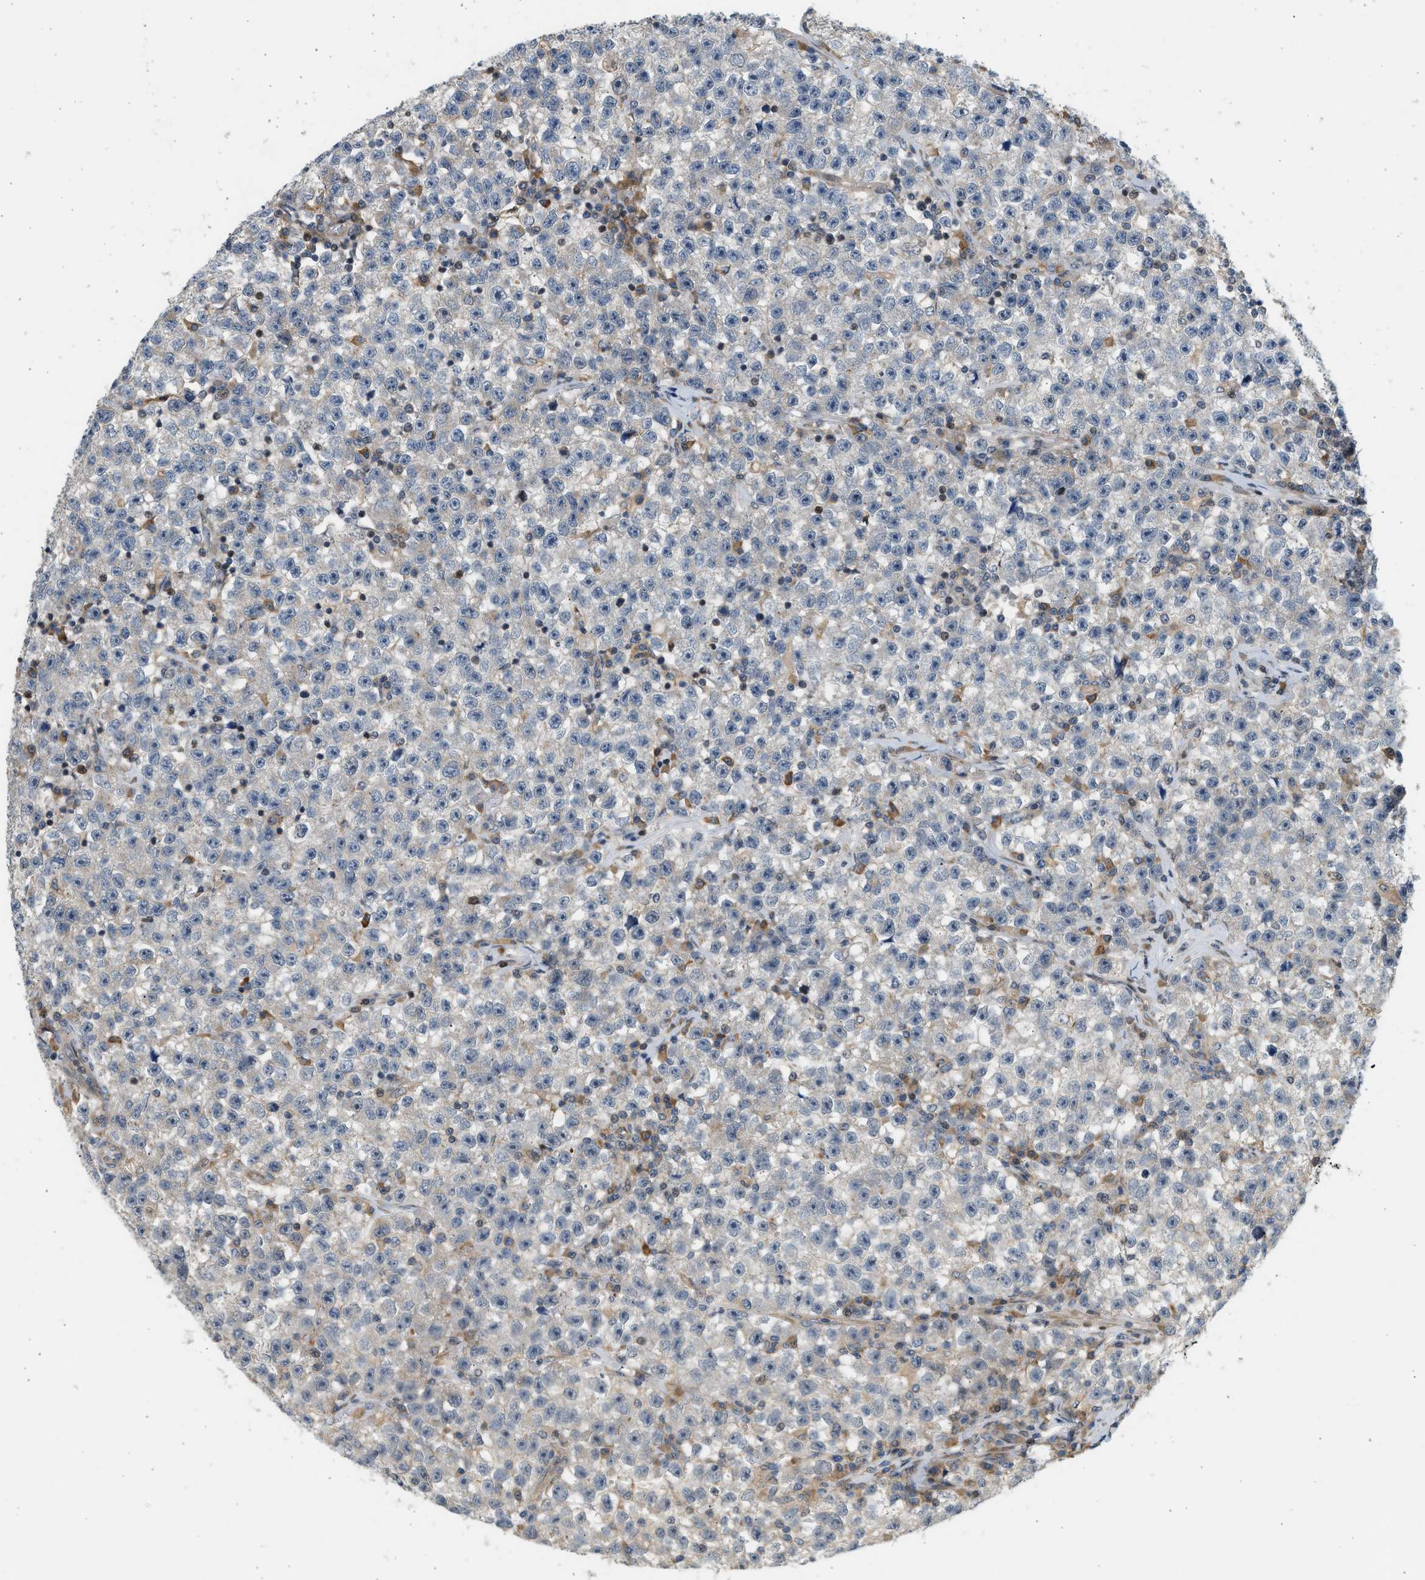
{"staining": {"intensity": "negative", "quantity": "none", "location": "none"}, "tissue": "testis cancer", "cell_type": "Tumor cells", "image_type": "cancer", "snomed": [{"axis": "morphology", "description": "Seminoma, NOS"}, {"axis": "topography", "description": "Testis"}], "caption": "Immunohistochemical staining of human seminoma (testis) exhibits no significant staining in tumor cells.", "gene": "NRSN2", "patient": {"sex": "male", "age": 22}}